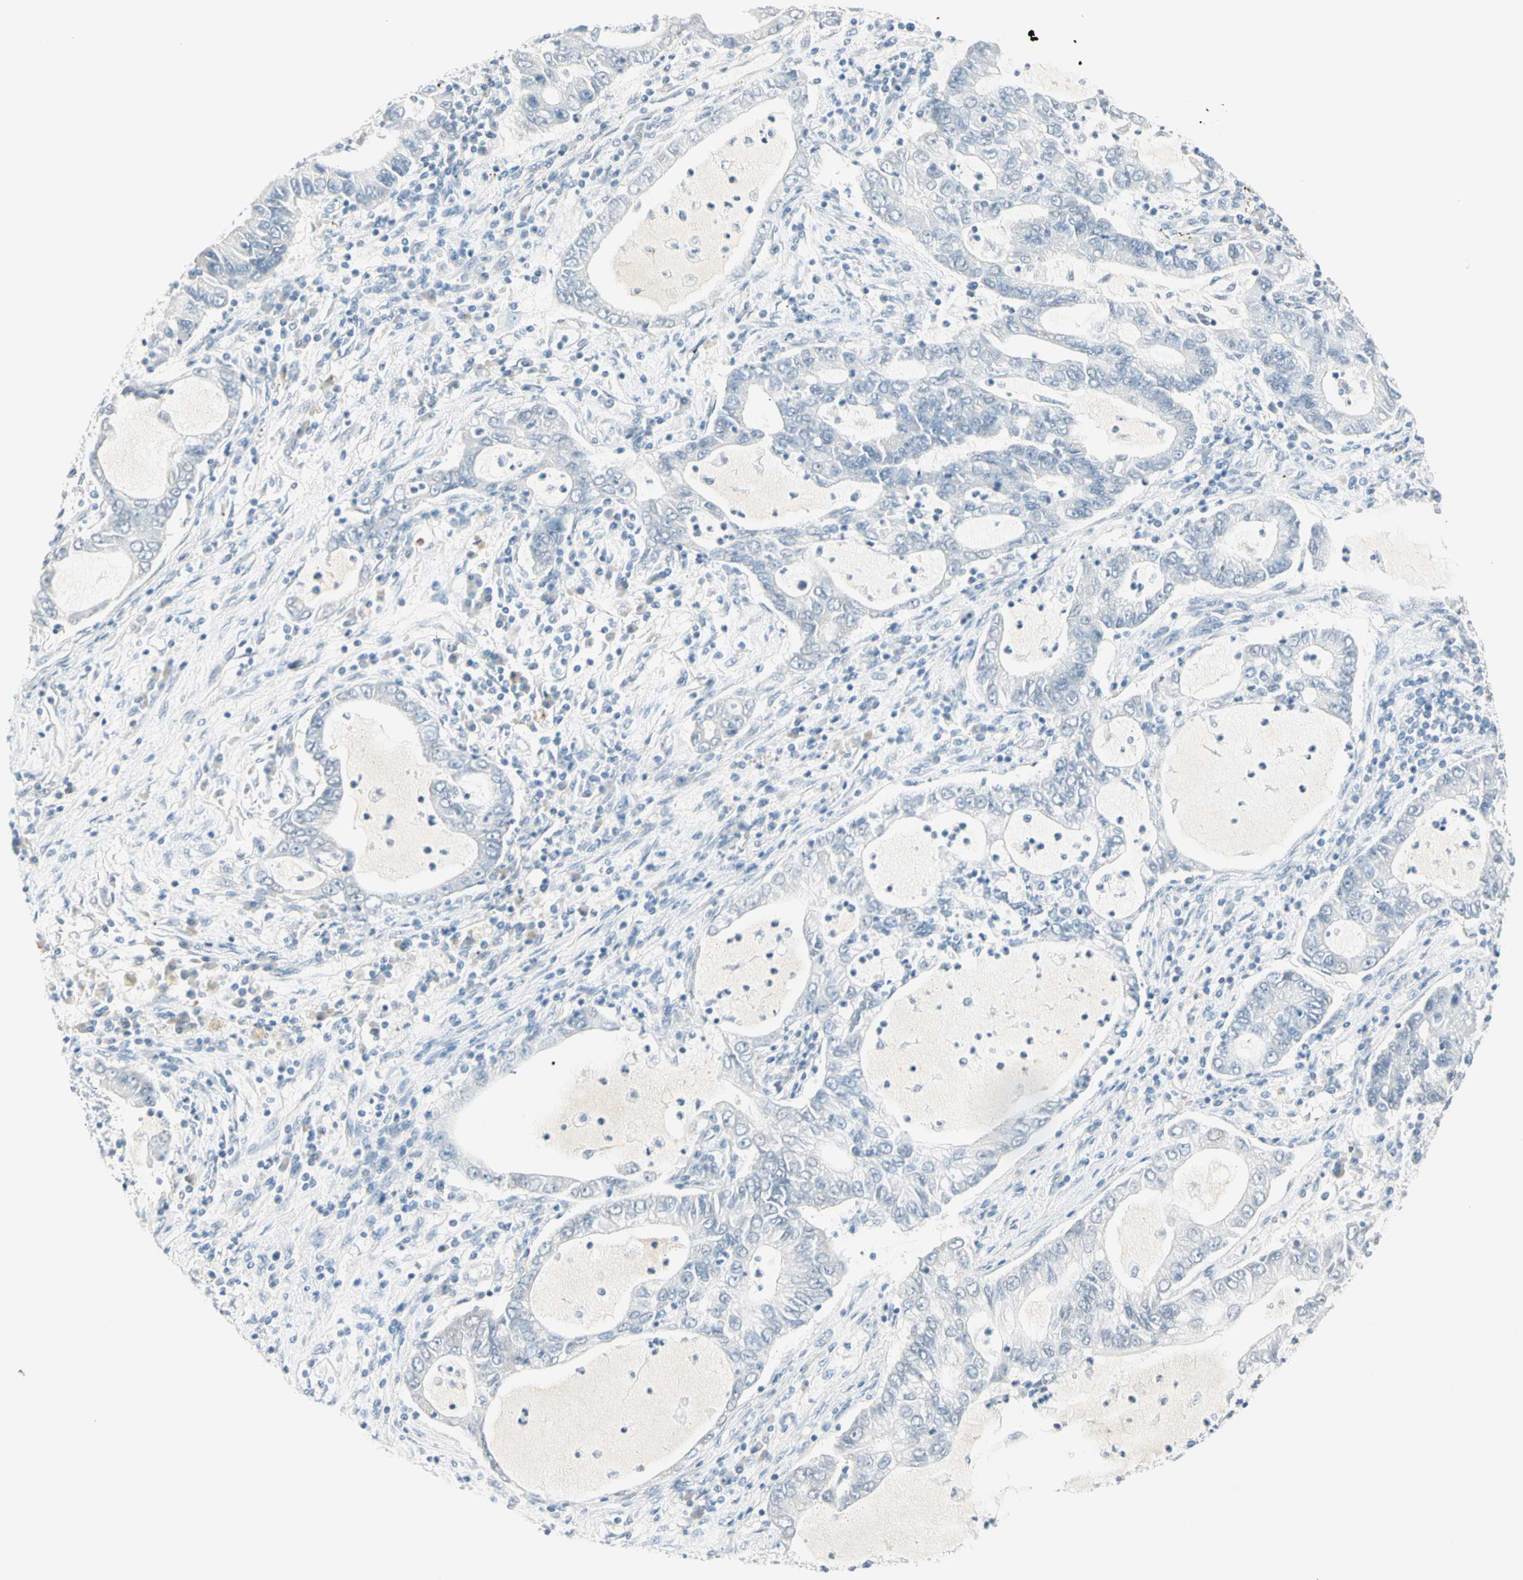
{"staining": {"intensity": "negative", "quantity": "none", "location": "none"}, "tissue": "lung cancer", "cell_type": "Tumor cells", "image_type": "cancer", "snomed": [{"axis": "morphology", "description": "Adenocarcinoma, NOS"}, {"axis": "topography", "description": "Lung"}], "caption": "IHC photomicrograph of human adenocarcinoma (lung) stained for a protein (brown), which exhibits no staining in tumor cells.", "gene": "MLLT10", "patient": {"sex": "female", "age": 51}}